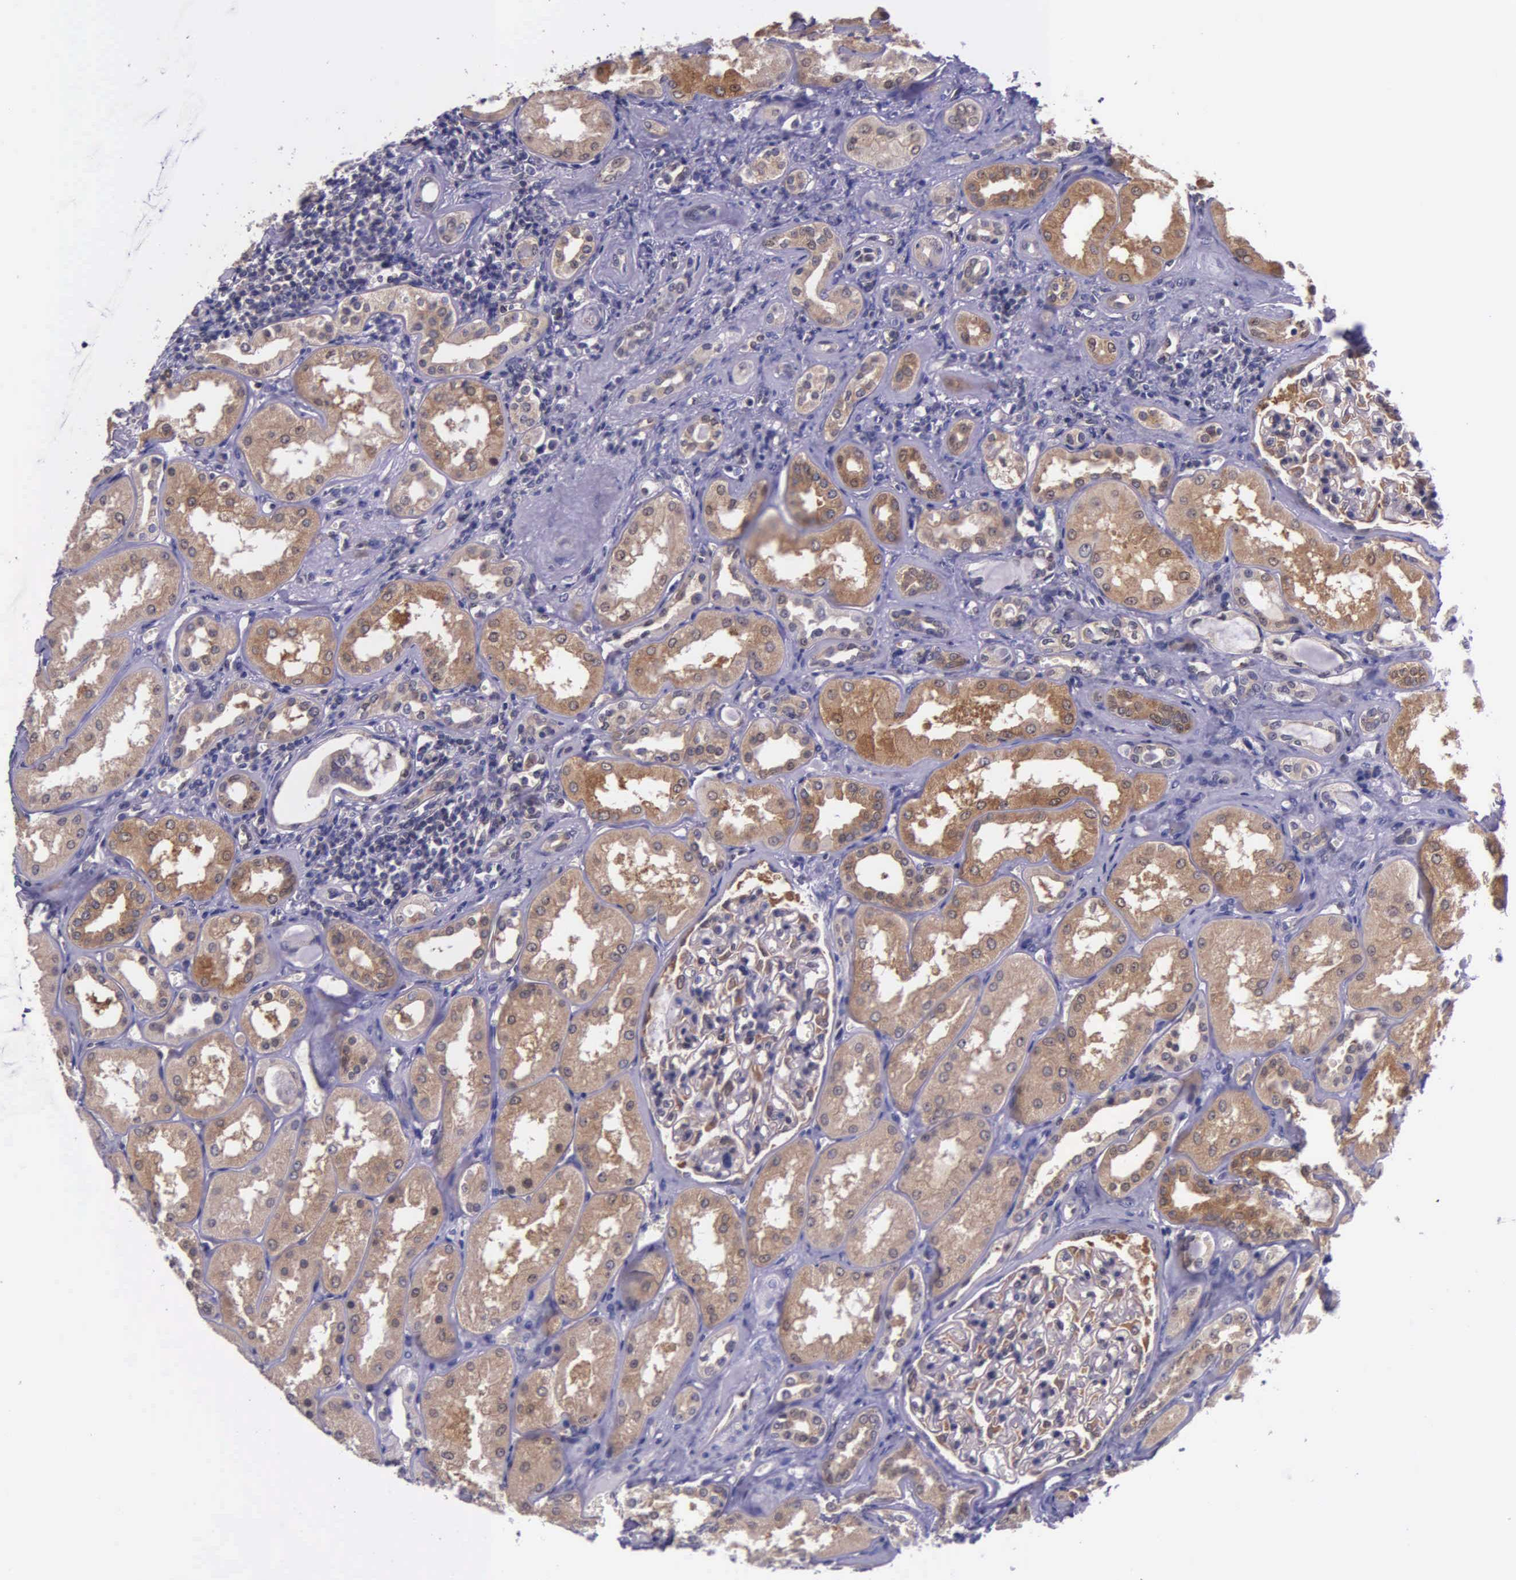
{"staining": {"intensity": "weak", "quantity": ">75%", "location": "cytoplasmic/membranous"}, "tissue": "kidney", "cell_type": "Cells in glomeruli", "image_type": "normal", "snomed": [{"axis": "morphology", "description": "Normal tissue, NOS"}, {"axis": "topography", "description": "Kidney"}], "caption": "Immunohistochemistry staining of unremarkable kidney, which displays low levels of weak cytoplasmic/membranous staining in approximately >75% of cells in glomeruli indicating weak cytoplasmic/membranous protein positivity. The staining was performed using DAB (brown) for protein detection and nuclei were counterstained in hematoxylin (blue).", "gene": "GMPR2", "patient": {"sex": "male", "age": 61}}